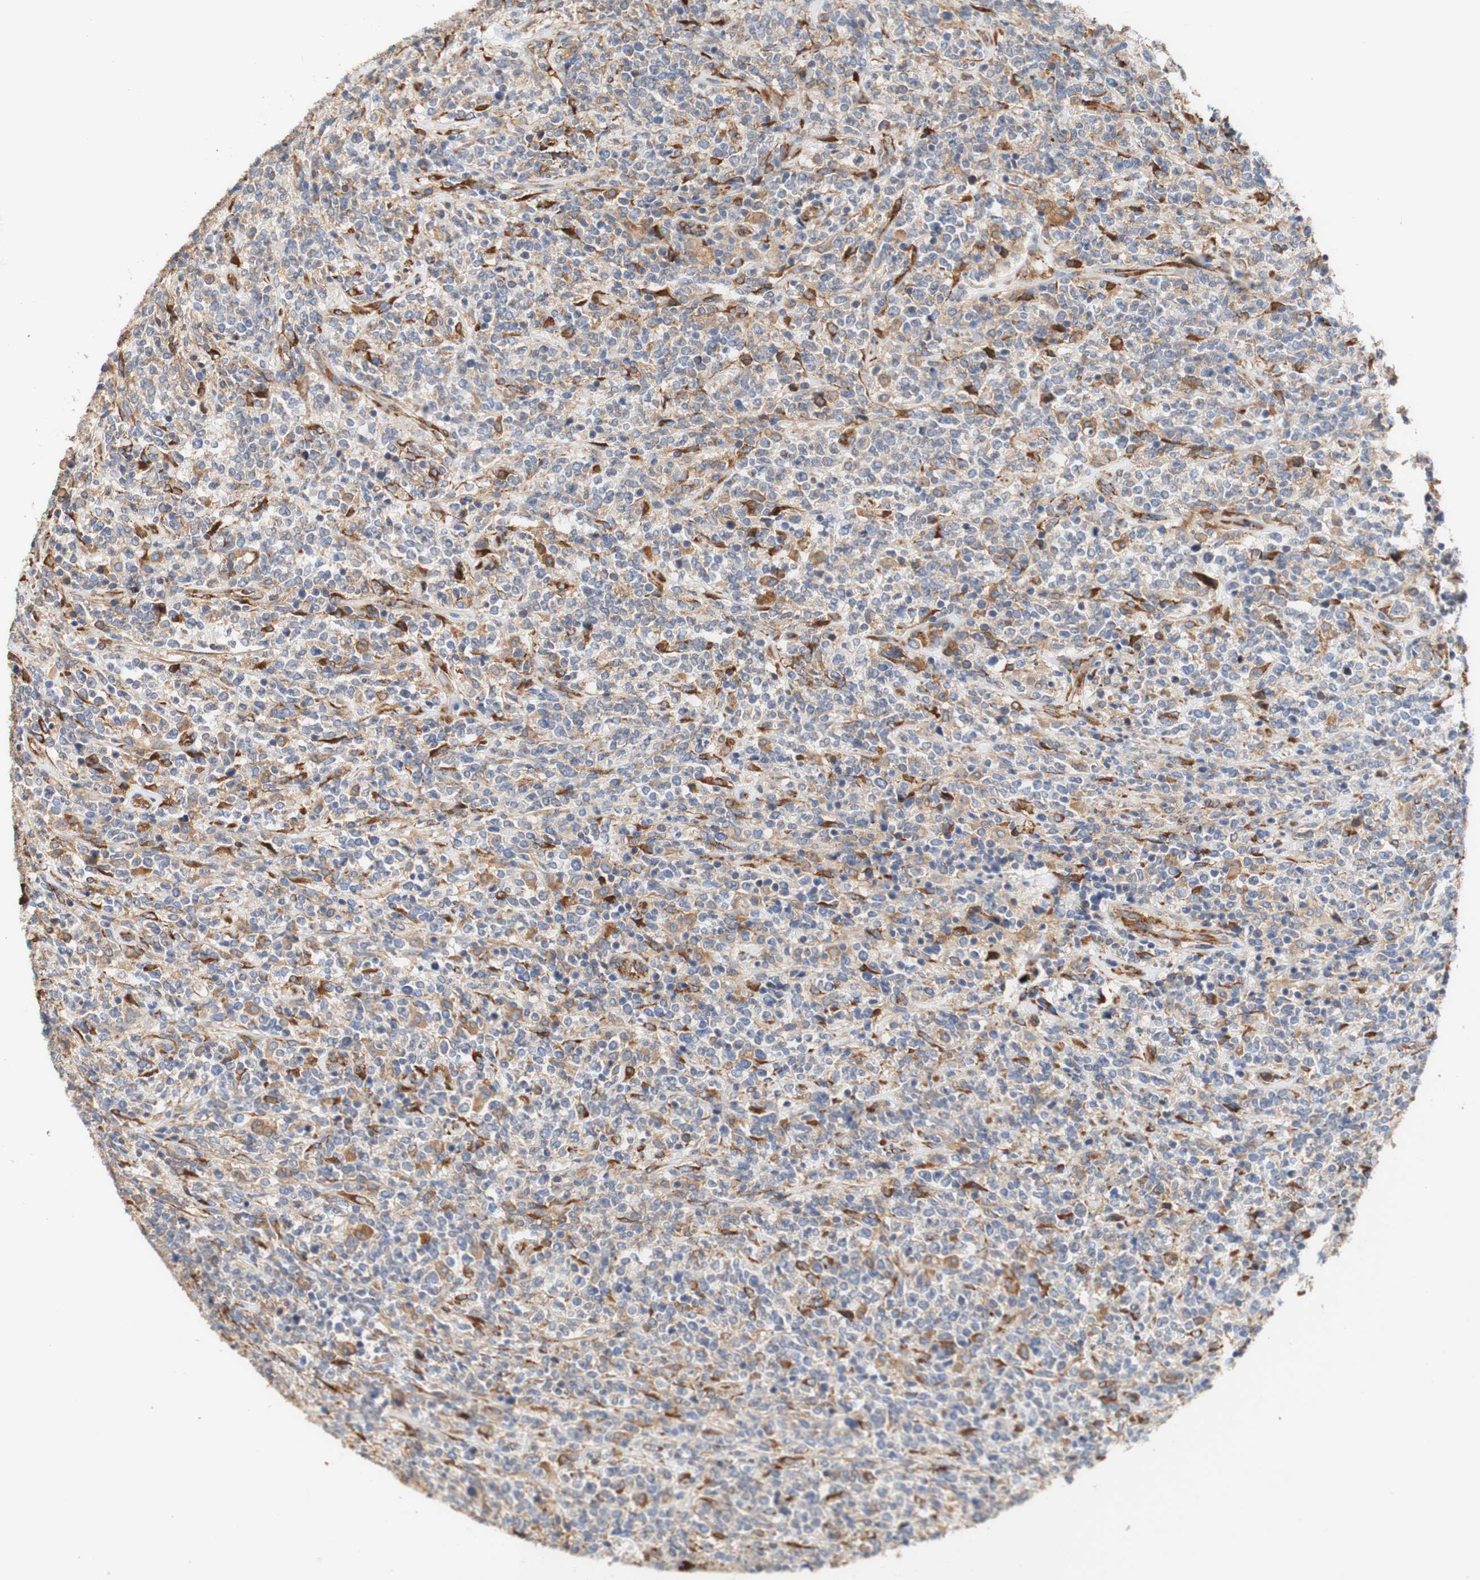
{"staining": {"intensity": "moderate", "quantity": "25%-75%", "location": "cytoplasmic/membranous"}, "tissue": "lymphoma", "cell_type": "Tumor cells", "image_type": "cancer", "snomed": [{"axis": "morphology", "description": "Malignant lymphoma, non-Hodgkin's type, High grade"}, {"axis": "topography", "description": "Soft tissue"}], "caption": "Brown immunohistochemical staining in high-grade malignant lymphoma, non-Hodgkin's type displays moderate cytoplasmic/membranous positivity in approximately 25%-75% of tumor cells. Using DAB (brown) and hematoxylin (blue) stains, captured at high magnification using brightfield microscopy.", "gene": "EIF2AK4", "patient": {"sex": "male", "age": 18}}